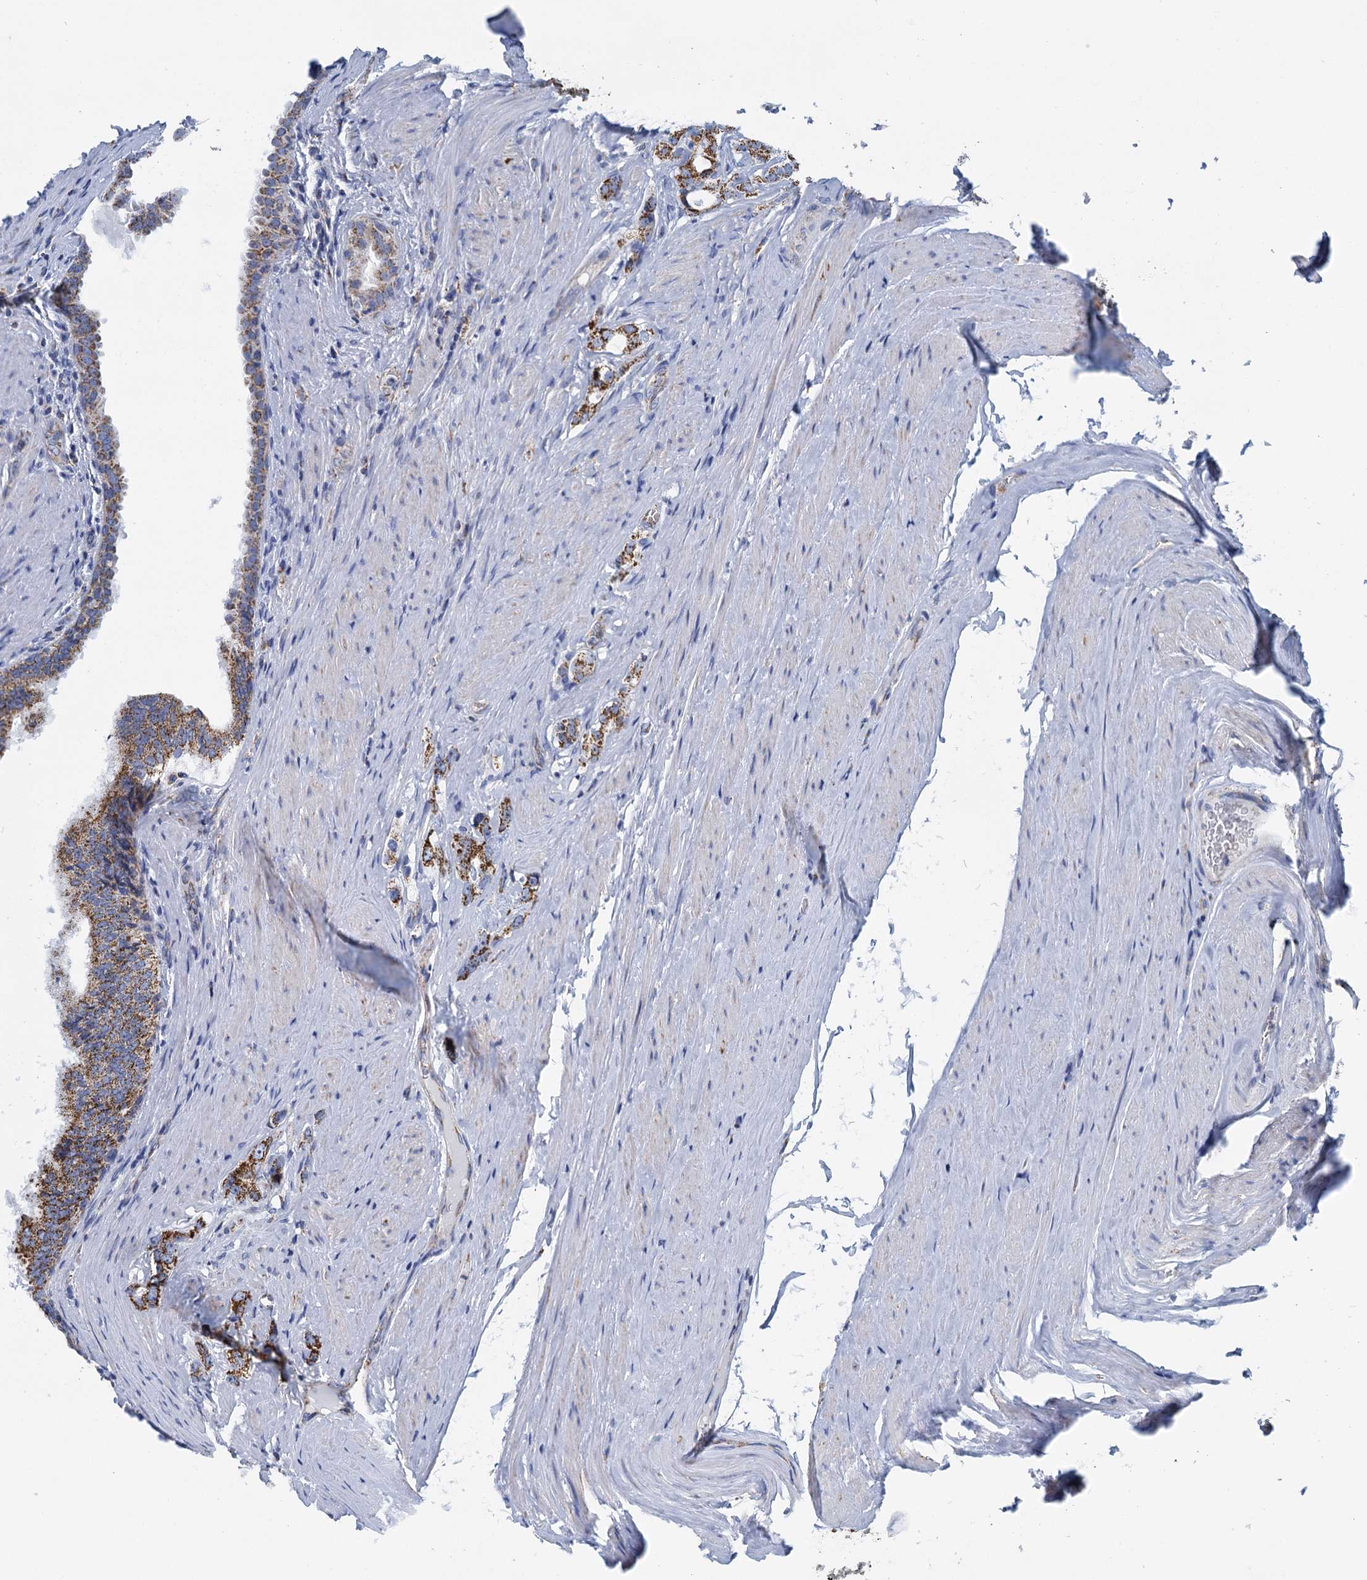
{"staining": {"intensity": "moderate", "quantity": ">75%", "location": "cytoplasmic/membranous"}, "tissue": "prostate cancer", "cell_type": "Tumor cells", "image_type": "cancer", "snomed": [{"axis": "morphology", "description": "Adenocarcinoma, High grade"}, {"axis": "topography", "description": "Prostate"}], "caption": "Prostate high-grade adenocarcinoma stained with a protein marker exhibits moderate staining in tumor cells.", "gene": "CCP110", "patient": {"sex": "male", "age": 63}}